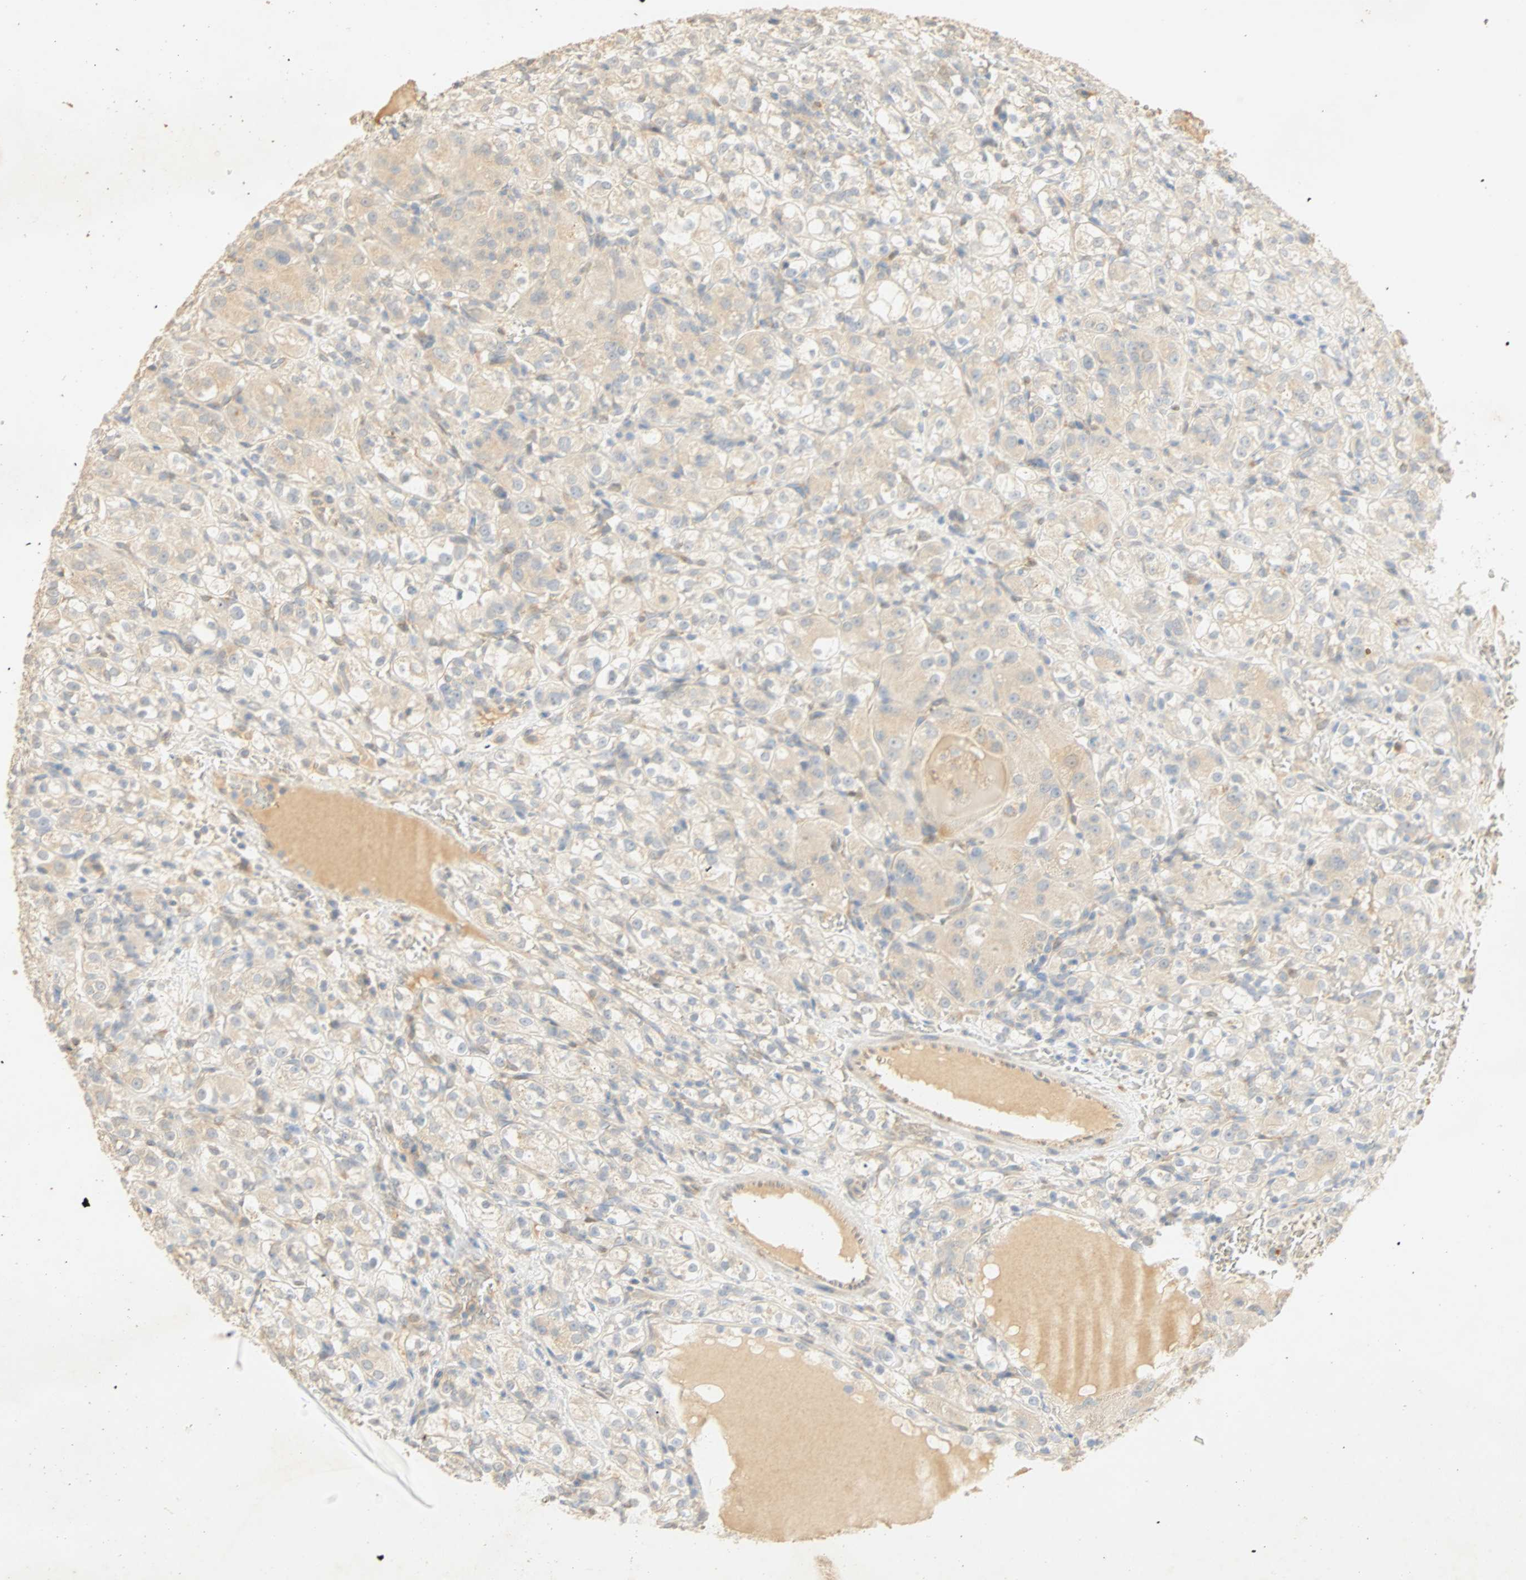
{"staining": {"intensity": "weak", "quantity": "<25%", "location": "cytoplasmic/membranous"}, "tissue": "renal cancer", "cell_type": "Tumor cells", "image_type": "cancer", "snomed": [{"axis": "morphology", "description": "Normal tissue, NOS"}, {"axis": "morphology", "description": "Adenocarcinoma, NOS"}, {"axis": "topography", "description": "Kidney"}], "caption": "A micrograph of human renal cancer (adenocarcinoma) is negative for staining in tumor cells.", "gene": "SELENBP1", "patient": {"sex": "male", "age": 61}}